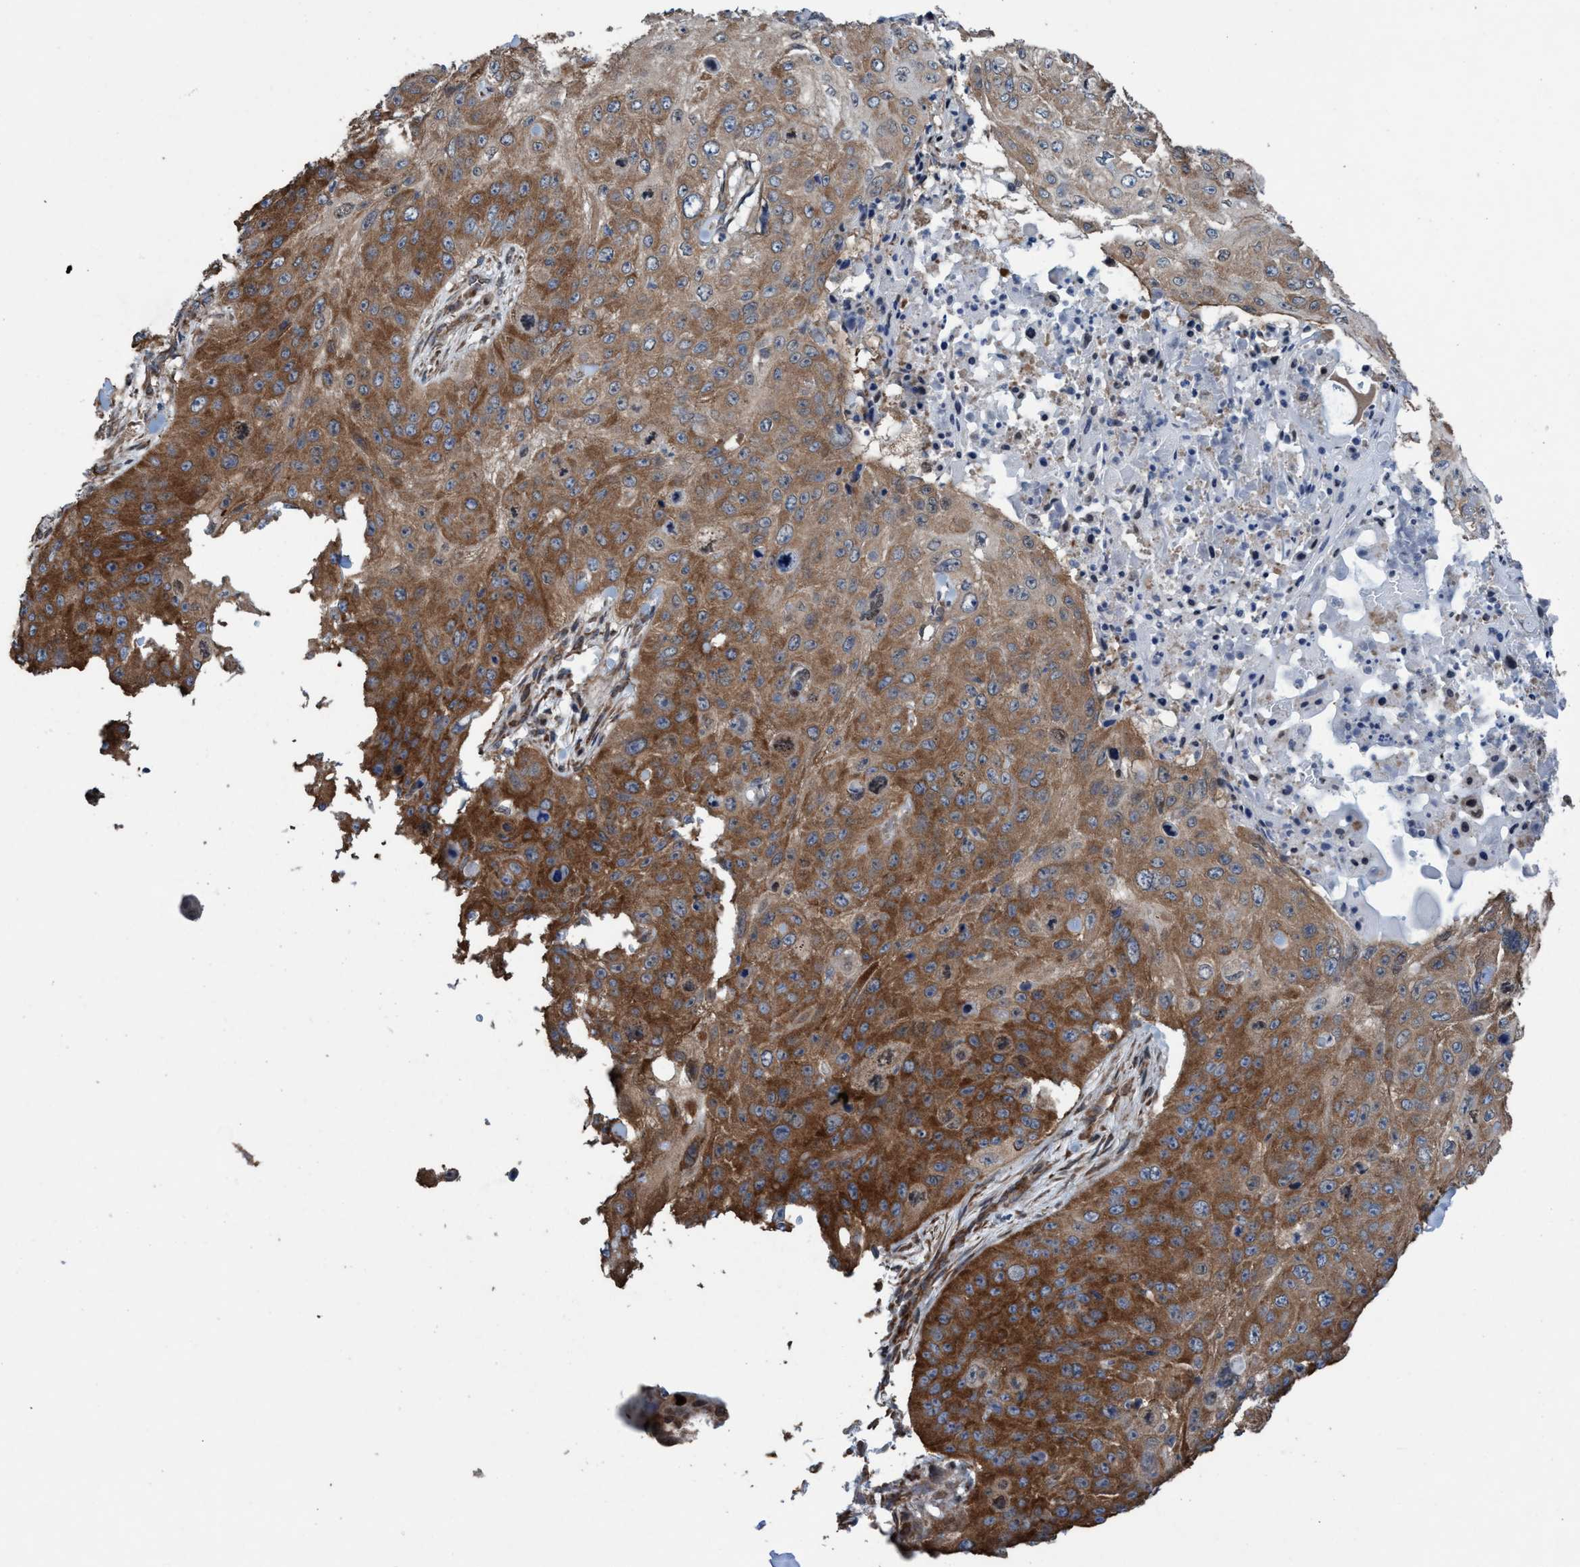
{"staining": {"intensity": "strong", "quantity": ">75%", "location": "cytoplasmic/membranous"}, "tissue": "skin cancer", "cell_type": "Tumor cells", "image_type": "cancer", "snomed": [{"axis": "morphology", "description": "Squamous cell carcinoma, NOS"}, {"axis": "topography", "description": "Skin"}], "caption": "Immunohistochemistry (IHC) staining of skin cancer (squamous cell carcinoma), which demonstrates high levels of strong cytoplasmic/membranous expression in about >75% of tumor cells indicating strong cytoplasmic/membranous protein staining. The staining was performed using DAB (3,3'-diaminobenzidine) (brown) for protein detection and nuclei were counterstained in hematoxylin (blue).", "gene": "METAP2", "patient": {"sex": "female", "age": 80}}